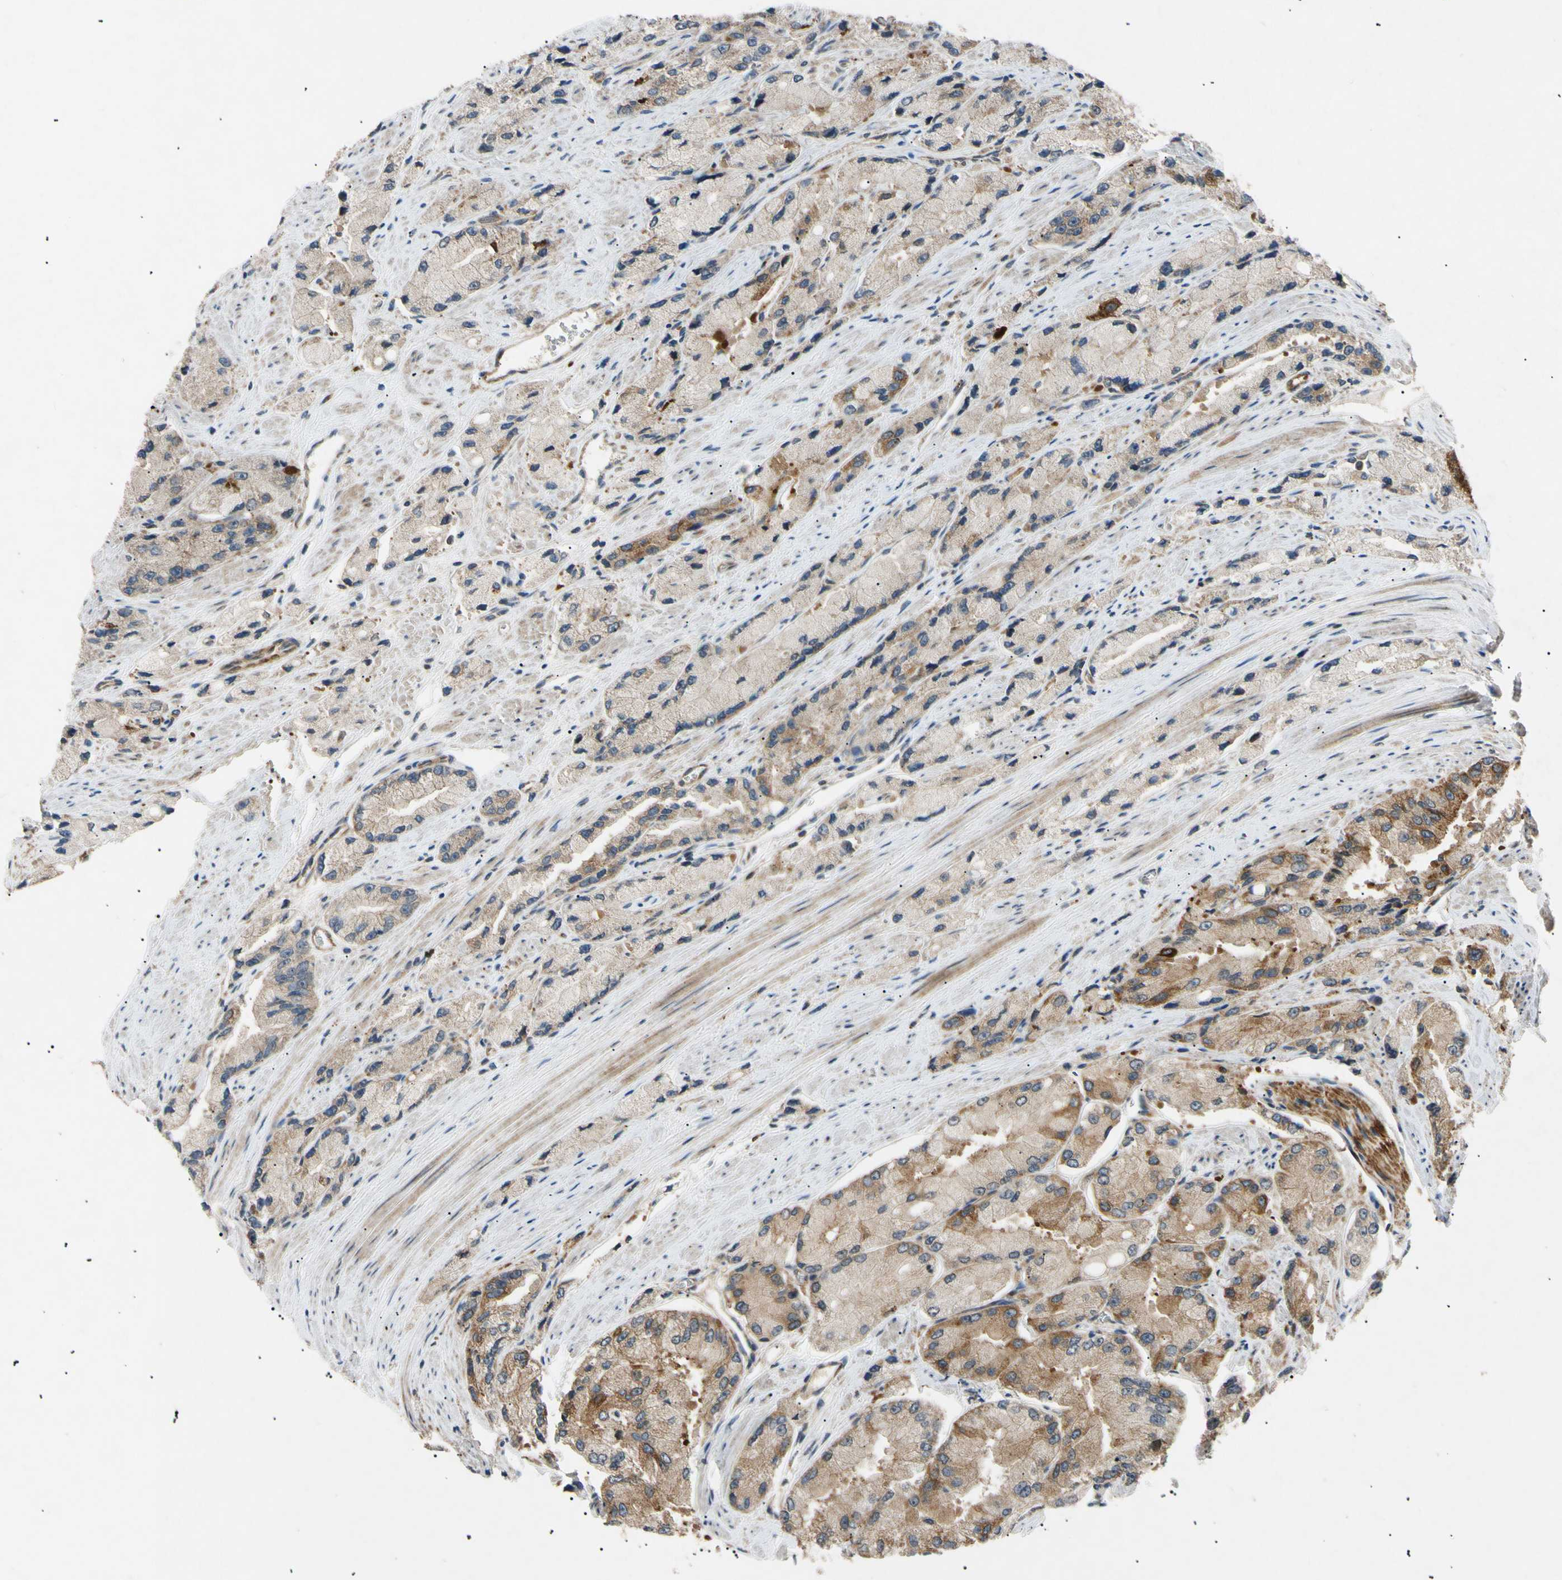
{"staining": {"intensity": "moderate", "quantity": "<25%", "location": "cytoplasmic/membranous"}, "tissue": "prostate cancer", "cell_type": "Tumor cells", "image_type": "cancer", "snomed": [{"axis": "morphology", "description": "Adenocarcinoma, High grade"}, {"axis": "topography", "description": "Prostate"}], "caption": "The image shows immunohistochemical staining of prostate cancer. There is moderate cytoplasmic/membranous expression is appreciated in about <25% of tumor cells.", "gene": "TUBB4A", "patient": {"sex": "male", "age": 58}}